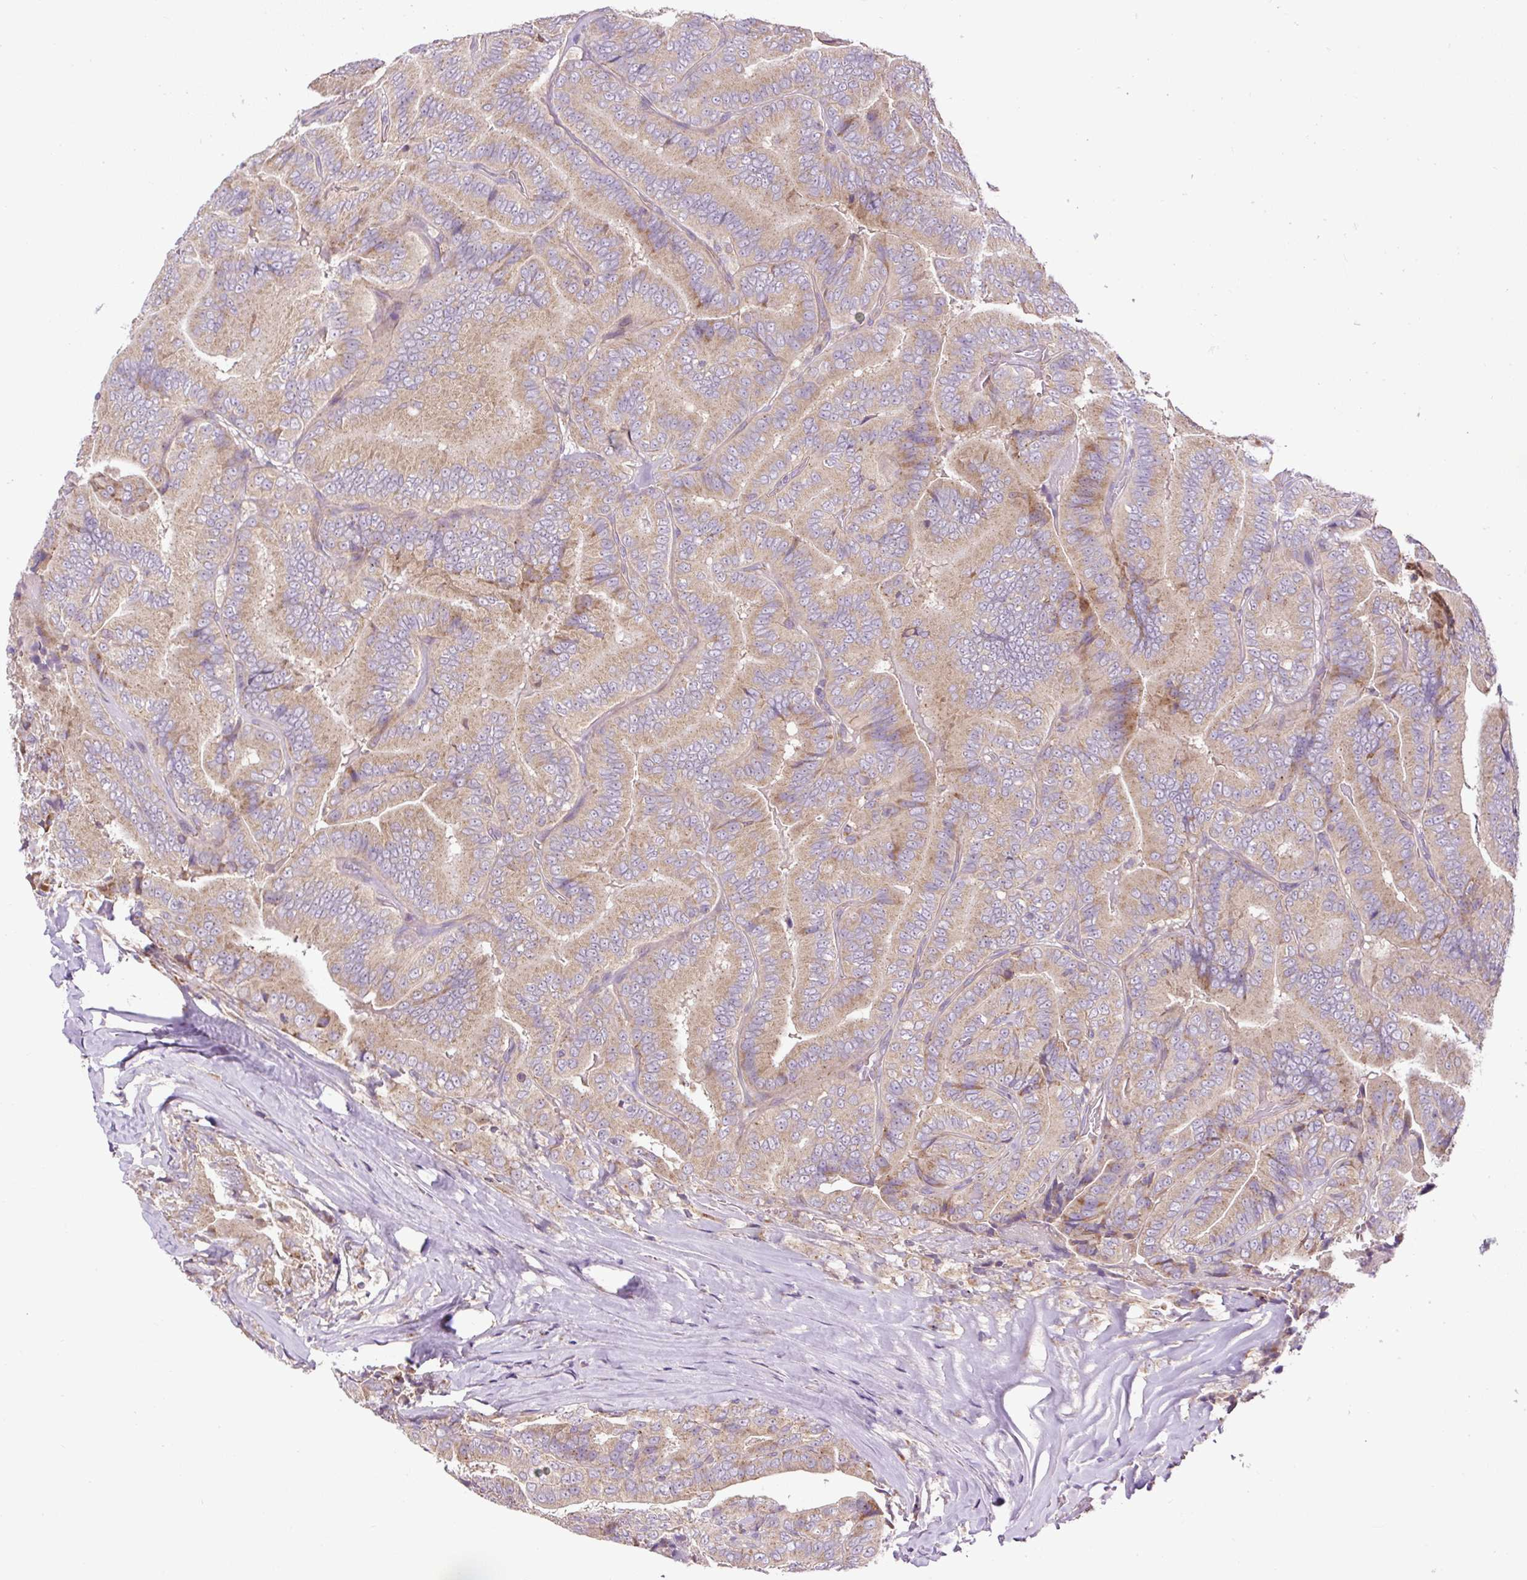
{"staining": {"intensity": "moderate", "quantity": "25%-75%", "location": "cytoplasmic/membranous"}, "tissue": "thyroid cancer", "cell_type": "Tumor cells", "image_type": "cancer", "snomed": [{"axis": "morphology", "description": "Papillary adenocarcinoma, NOS"}, {"axis": "topography", "description": "Thyroid gland"}], "caption": "The photomicrograph exhibits a brown stain indicating the presence of a protein in the cytoplasmic/membranous of tumor cells in thyroid cancer.", "gene": "ZNF547", "patient": {"sex": "male", "age": 61}}